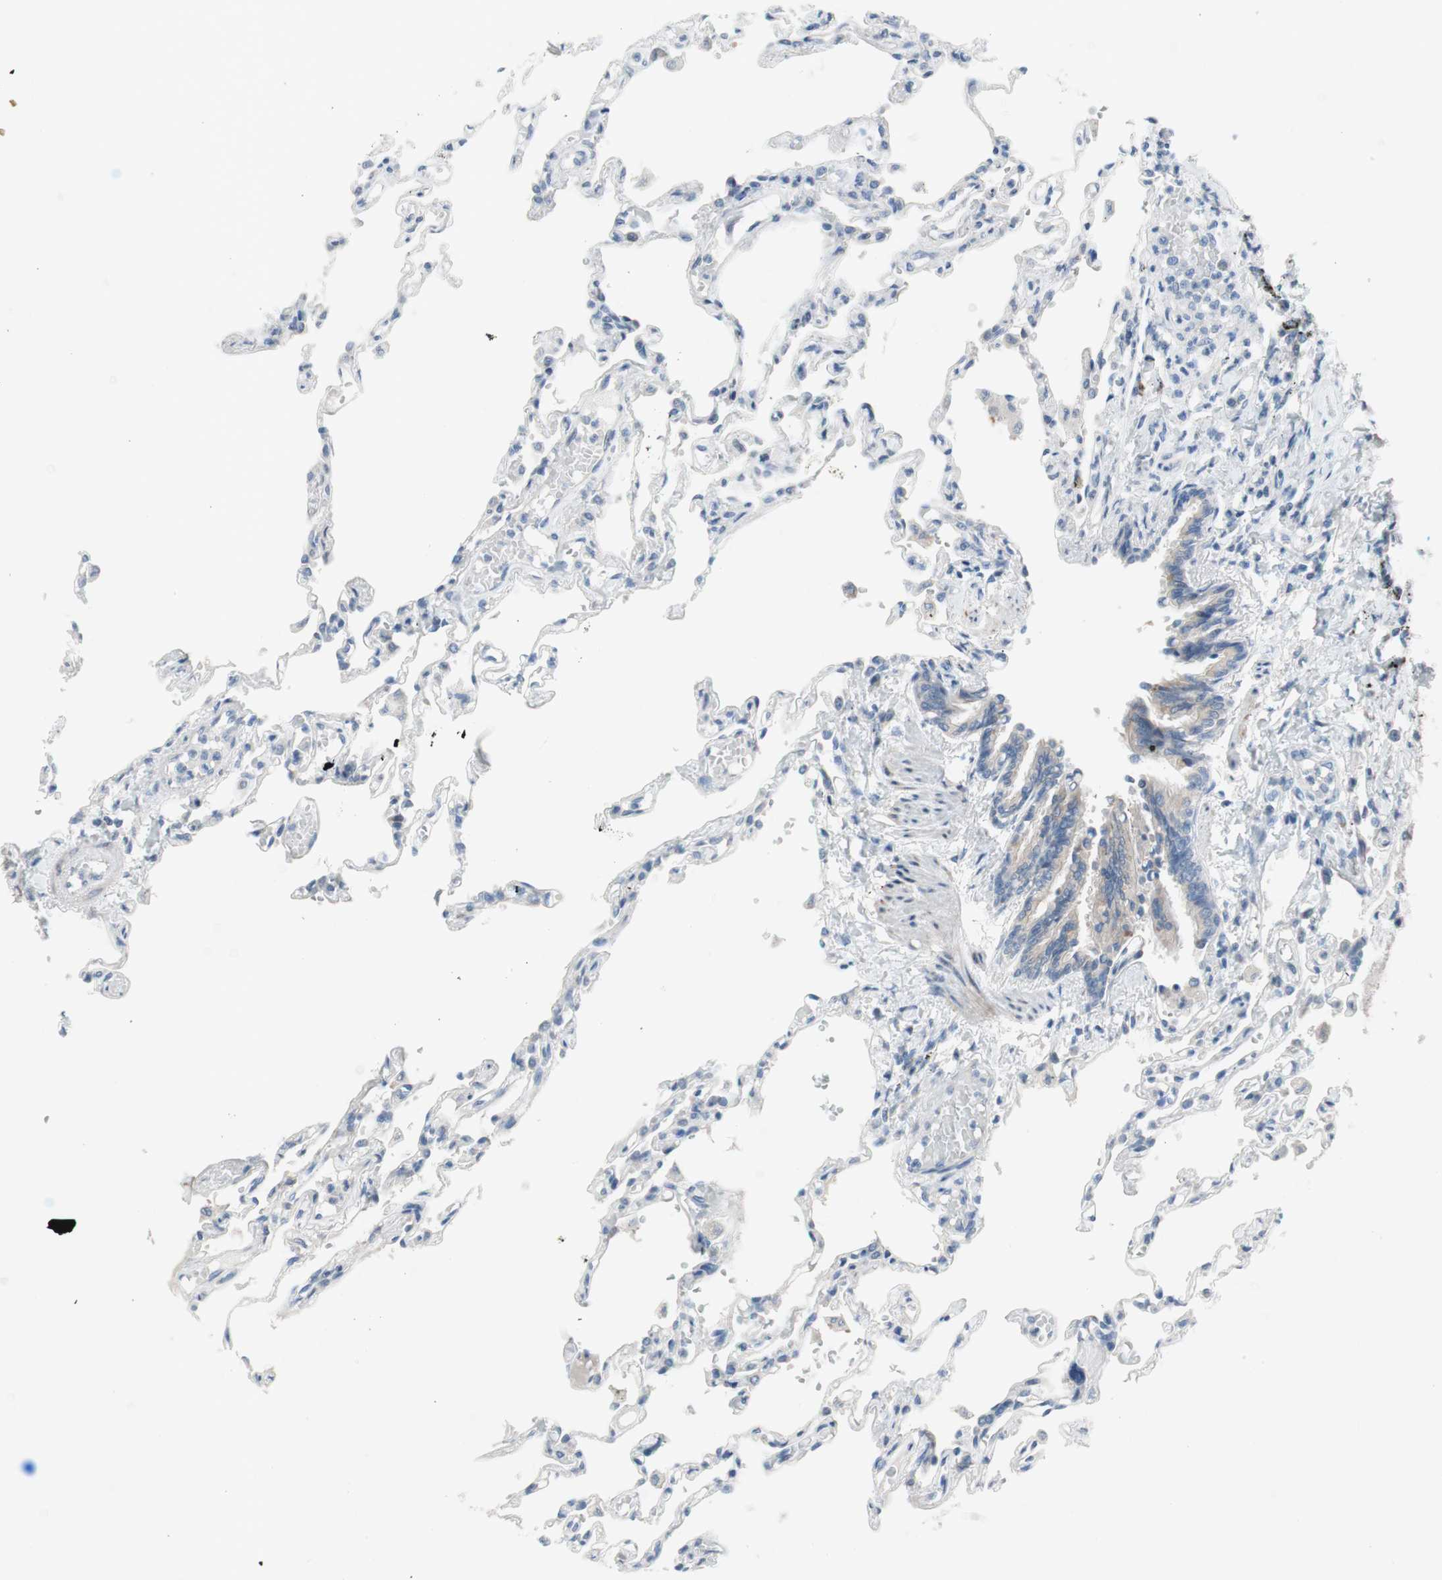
{"staining": {"intensity": "negative", "quantity": "none", "location": "none"}, "tissue": "lung", "cell_type": "Alveolar cells", "image_type": "normal", "snomed": [{"axis": "morphology", "description": "Normal tissue, NOS"}, {"axis": "topography", "description": "Lung"}], "caption": "Alveolar cells are negative for brown protein staining in unremarkable lung. Brightfield microscopy of immunohistochemistry stained with DAB (3,3'-diaminobenzidine) (brown) and hematoxylin (blue), captured at high magnification.", "gene": "TACR3", "patient": {"sex": "male", "age": 21}}